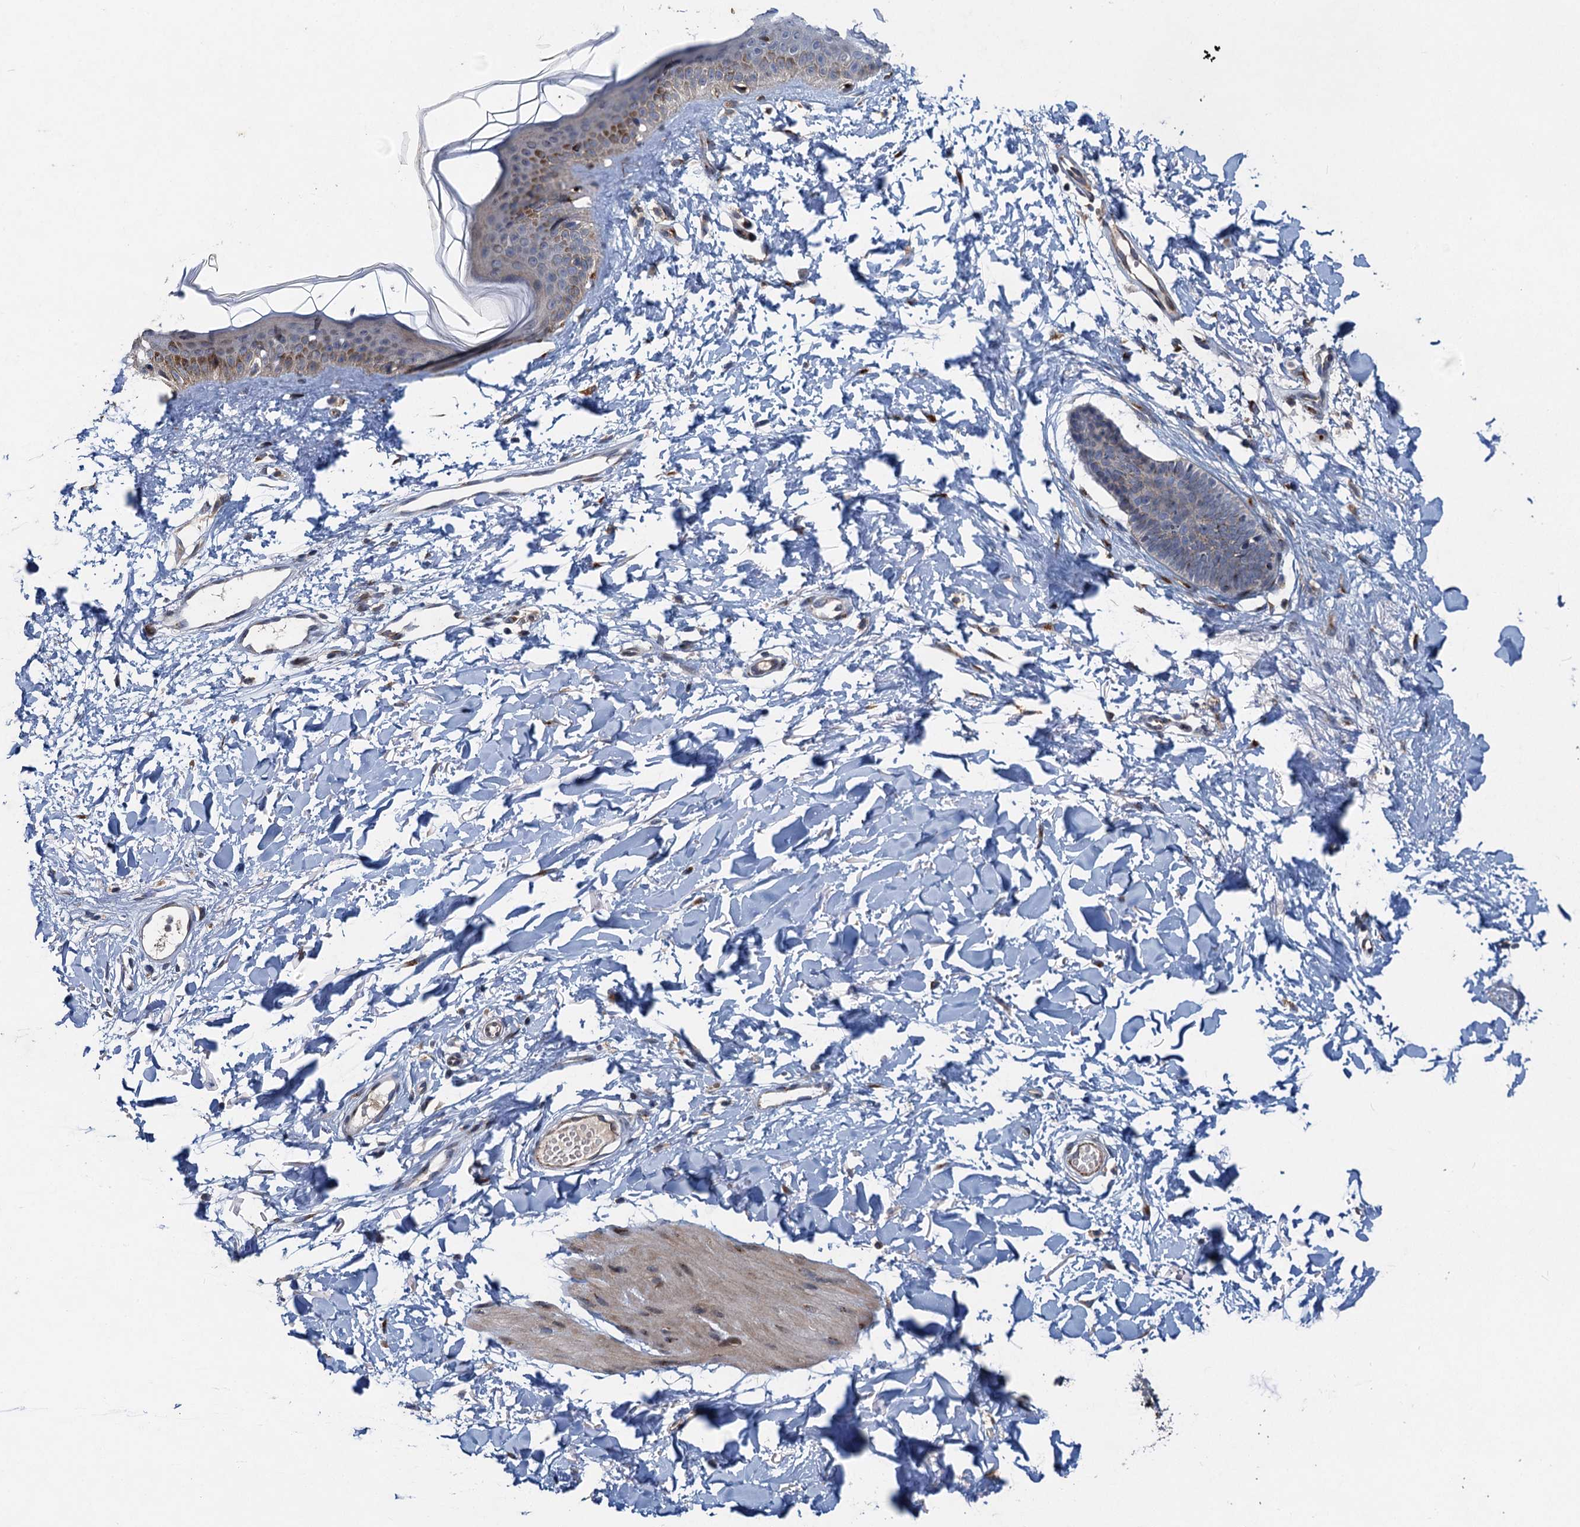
{"staining": {"intensity": "negative", "quantity": "none", "location": "none"}, "tissue": "skin", "cell_type": "Fibroblasts", "image_type": "normal", "snomed": [{"axis": "morphology", "description": "Normal tissue, NOS"}, {"axis": "topography", "description": "Skin"}], "caption": "Human skin stained for a protein using IHC shows no staining in fibroblasts.", "gene": "NBEA", "patient": {"sex": "female", "age": 58}}